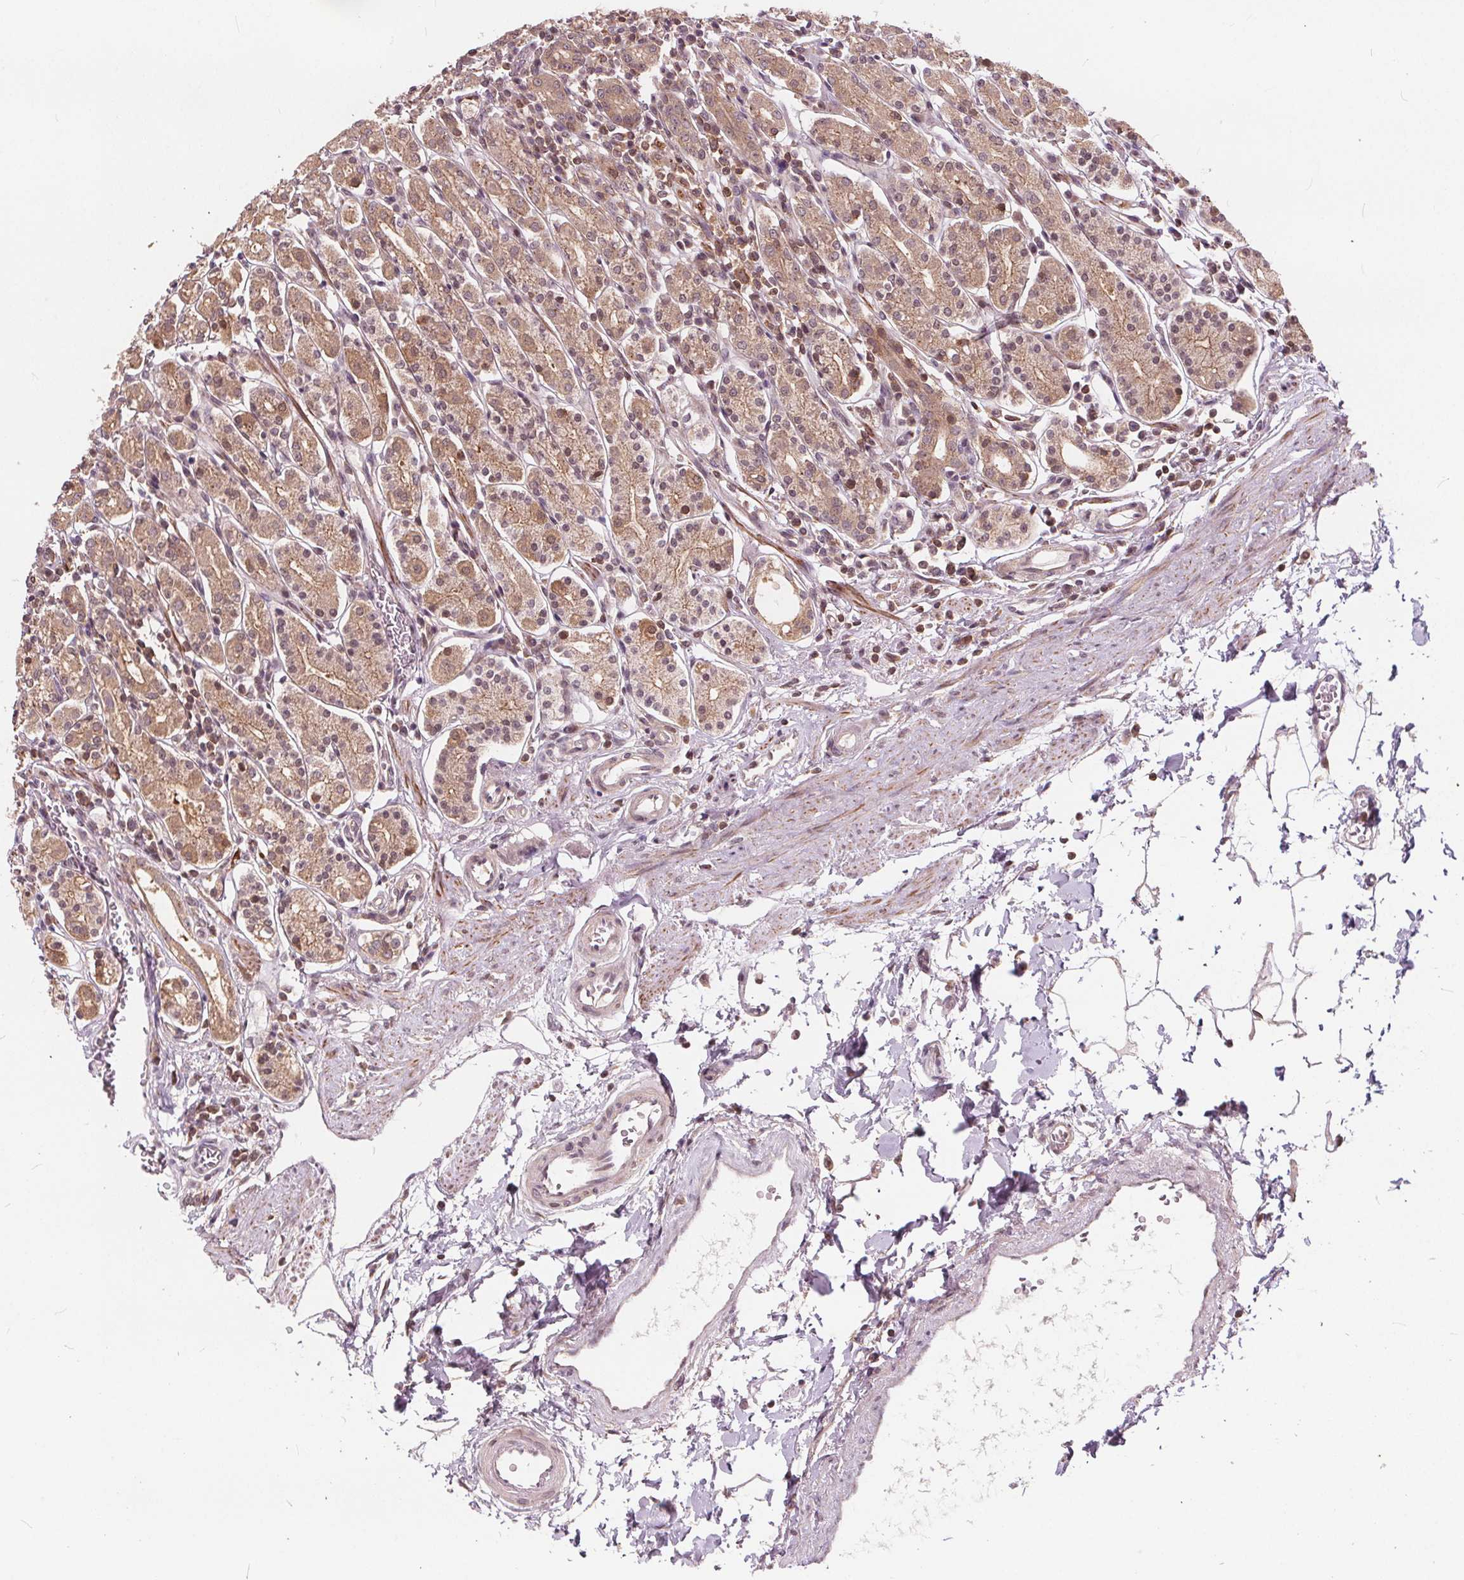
{"staining": {"intensity": "moderate", "quantity": ">75%", "location": "cytoplasmic/membranous"}, "tissue": "stomach", "cell_type": "Glandular cells", "image_type": "normal", "snomed": [{"axis": "morphology", "description": "Normal tissue, NOS"}, {"axis": "topography", "description": "Stomach, upper"}, {"axis": "topography", "description": "Stomach"}], "caption": "Immunohistochemical staining of benign human stomach shows moderate cytoplasmic/membranous protein expression in approximately >75% of glandular cells. (DAB IHC, brown staining for protein, blue staining for nuclei).", "gene": "HIF1AN", "patient": {"sex": "male", "age": 62}}